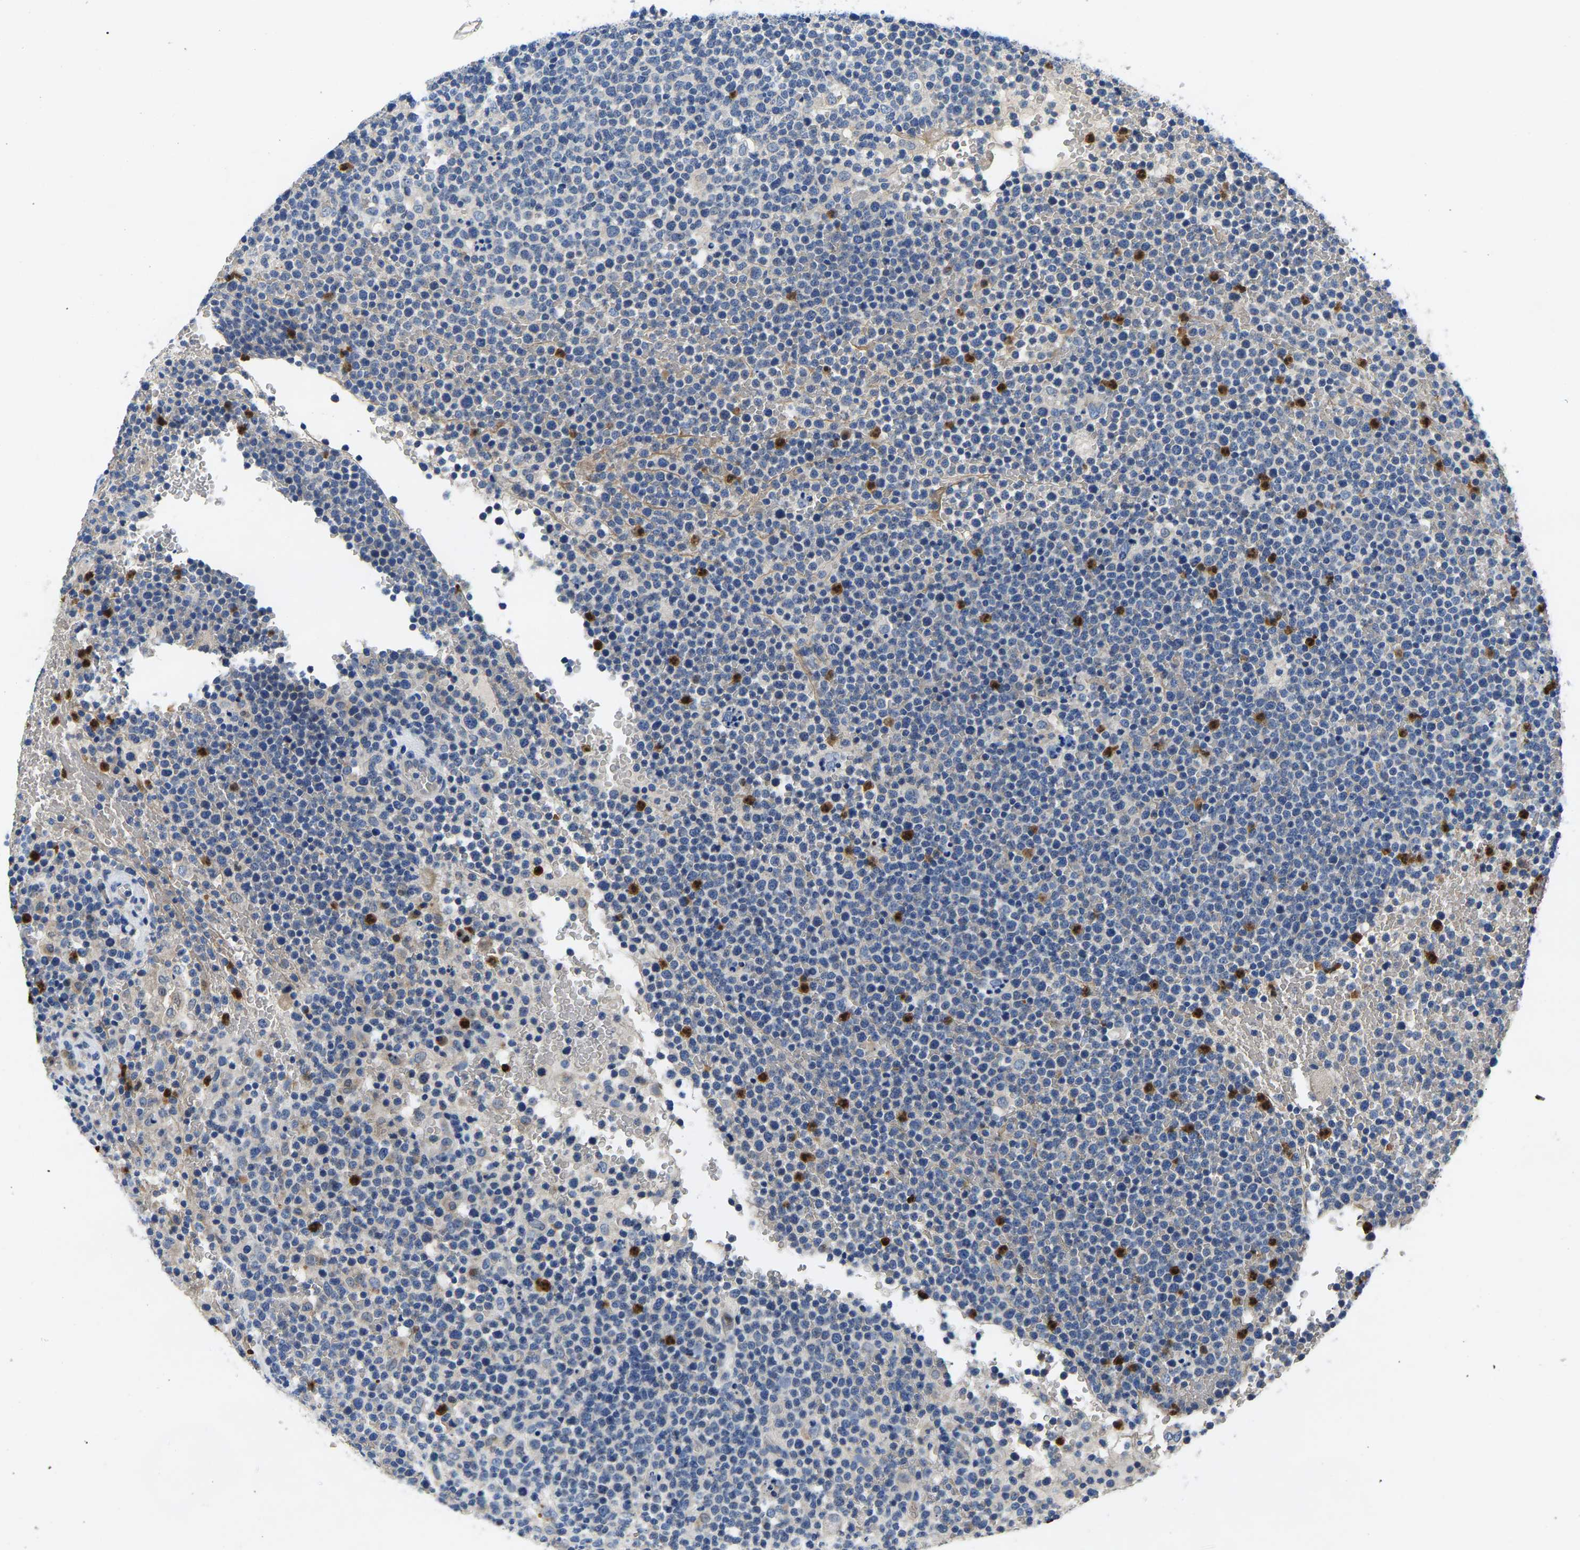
{"staining": {"intensity": "negative", "quantity": "none", "location": "none"}, "tissue": "lymphoma", "cell_type": "Tumor cells", "image_type": "cancer", "snomed": [{"axis": "morphology", "description": "Malignant lymphoma, non-Hodgkin's type, High grade"}, {"axis": "topography", "description": "Lymph node"}], "caption": "DAB (3,3'-diaminobenzidine) immunohistochemical staining of human high-grade malignant lymphoma, non-Hodgkin's type displays no significant positivity in tumor cells.", "gene": "TOR1B", "patient": {"sex": "male", "age": 61}}